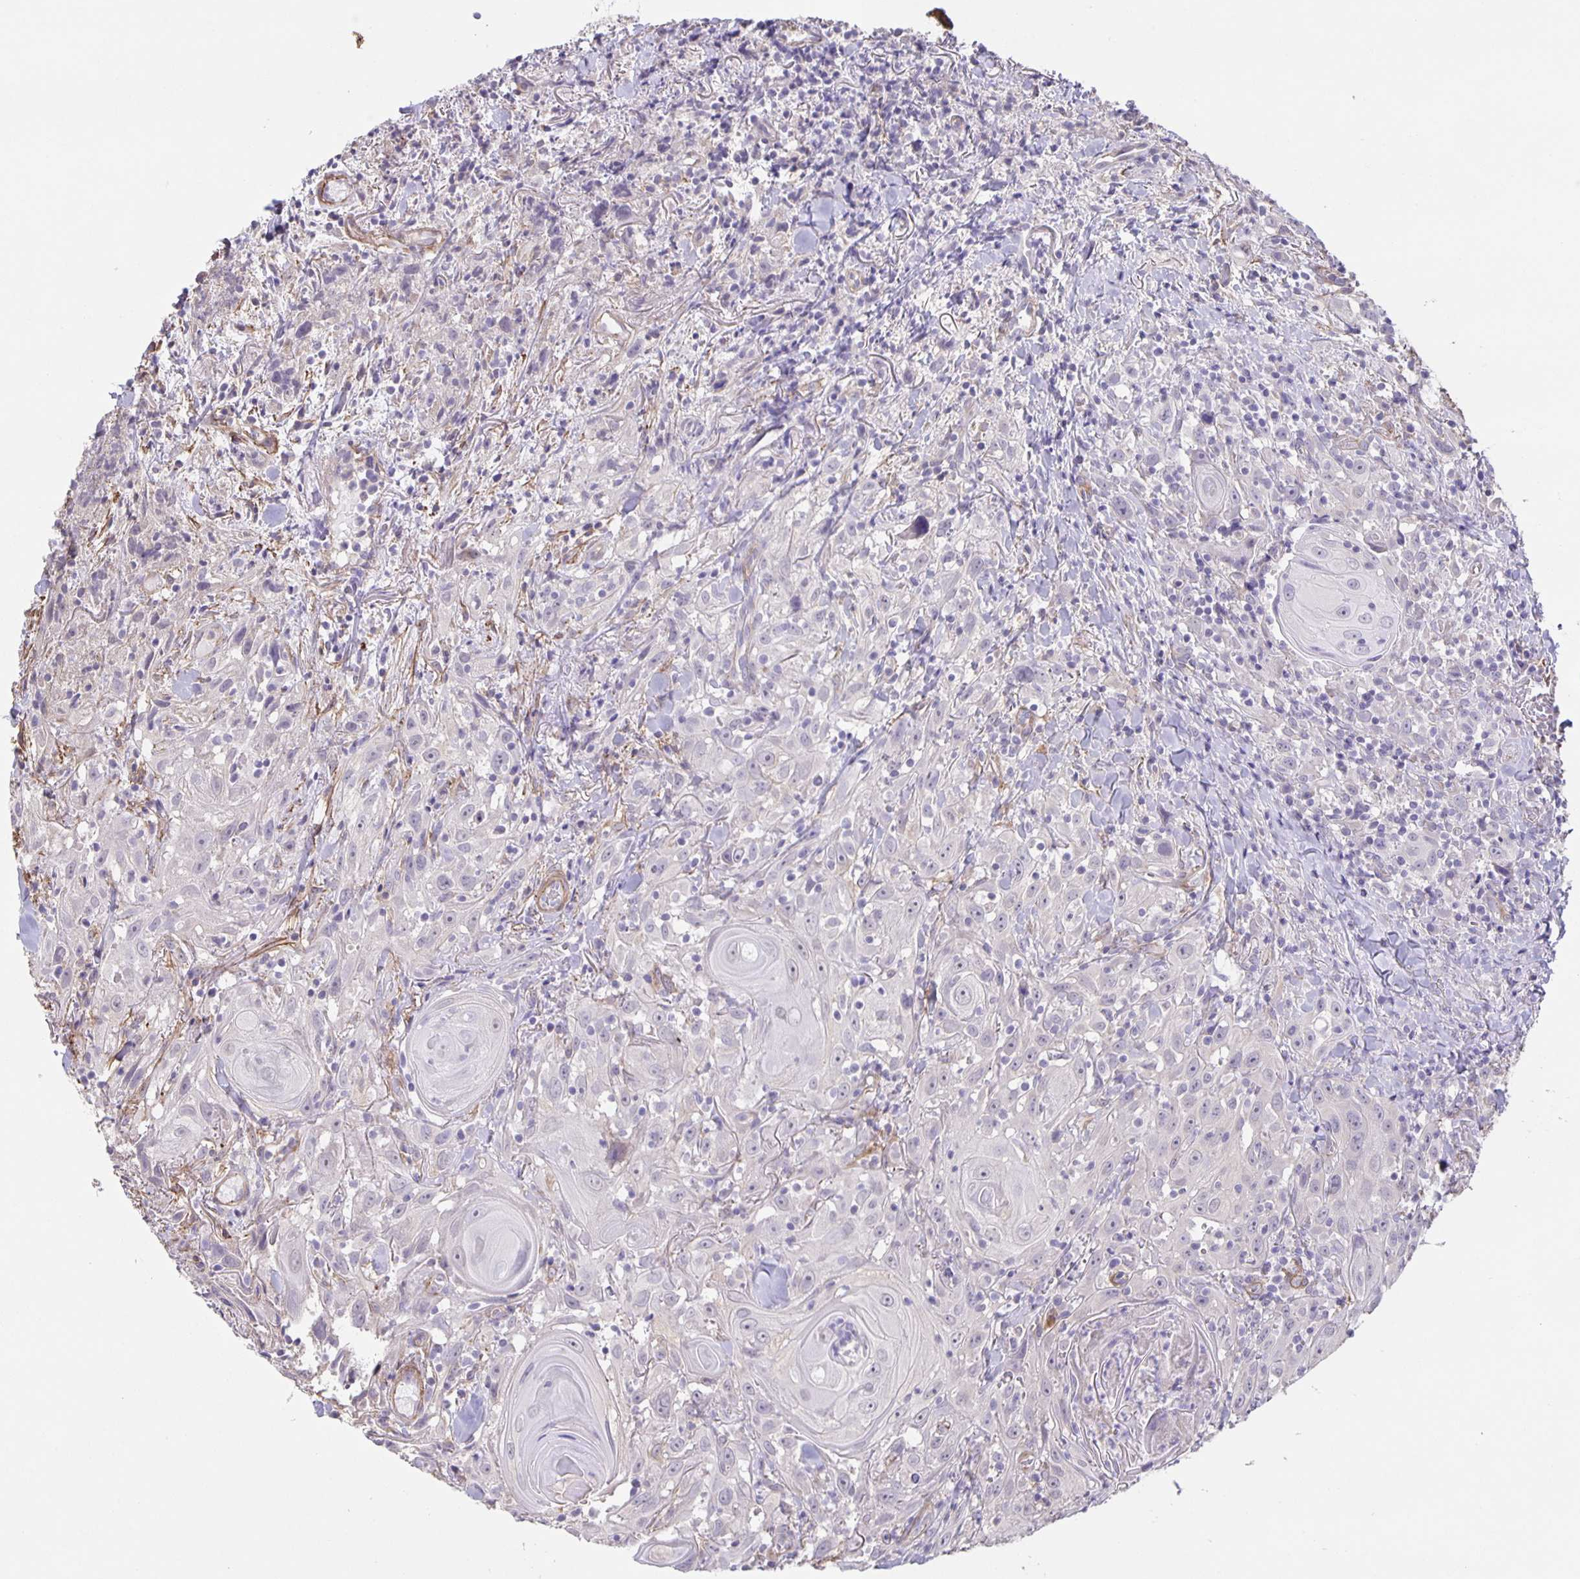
{"staining": {"intensity": "negative", "quantity": "none", "location": "none"}, "tissue": "head and neck cancer", "cell_type": "Tumor cells", "image_type": "cancer", "snomed": [{"axis": "morphology", "description": "Squamous cell carcinoma, NOS"}, {"axis": "topography", "description": "Head-Neck"}], "caption": "DAB immunohistochemical staining of human head and neck squamous cell carcinoma displays no significant staining in tumor cells. (DAB (3,3'-diaminobenzidine) IHC with hematoxylin counter stain).", "gene": "SRCIN1", "patient": {"sex": "female", "age": 95}}